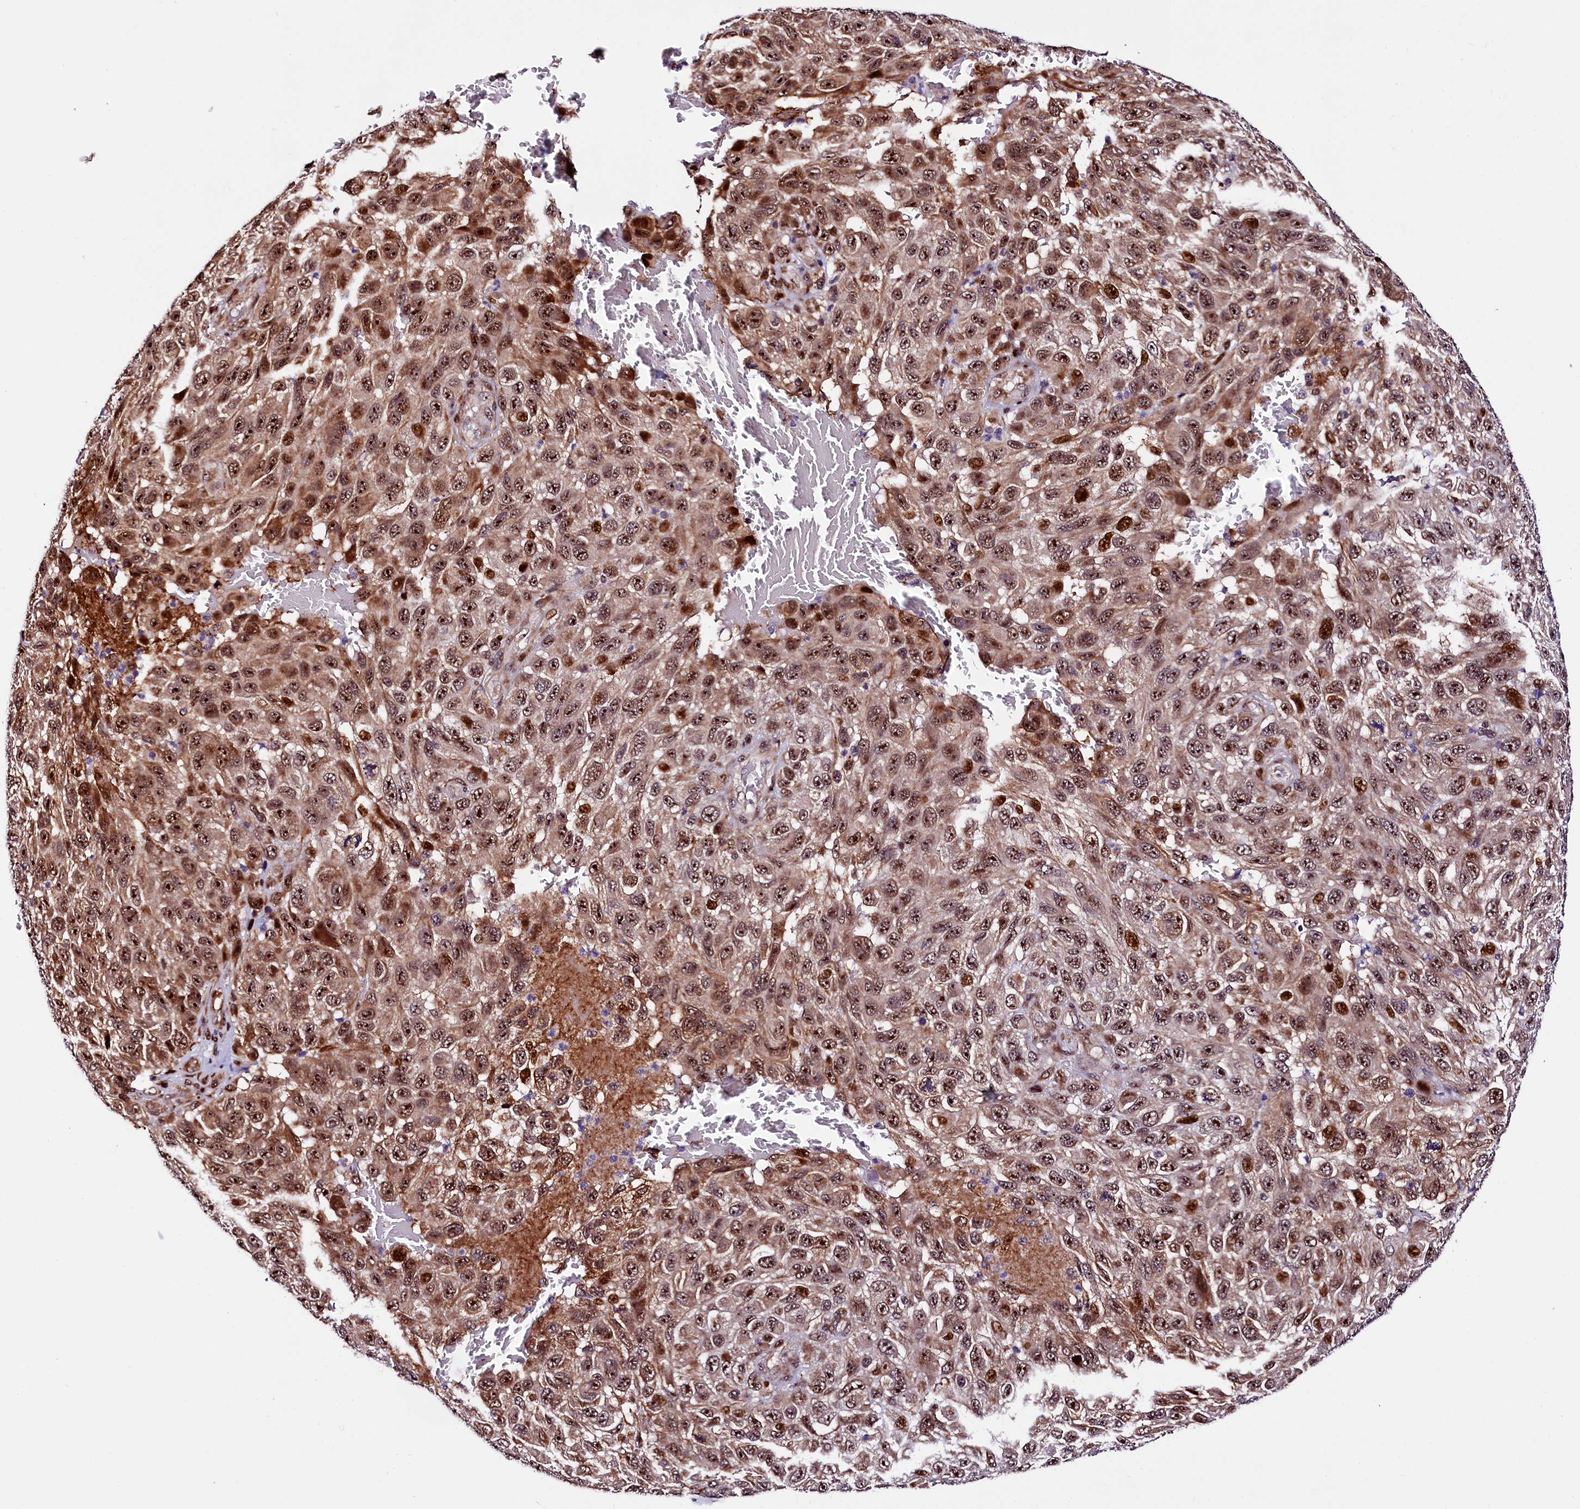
{"staining": {"intensity": "strong", "quantity": ">75%", "location": "cytoplasmic/membranous,nuclear"}, "tissue": "melanoma", "cell_type": "Tumor cells", "image_type": "cancer", "snomed": [{"axis": "morphology", "description": "Normal tissue, NOS"}, {"axis": "morphology", "description": "Malignant melanoma, NOS"}, {"axis": "topography", "description": "Skin"}], "caption": "The micrograph displays immunohistochemical staining of malignant melanoma. There is strong cytoplasmic/membranous and nuclear expression is present in about >75% of tumor cells.", "gene": "TRMT112", "patient": {"sex": "female", "age": 96}}